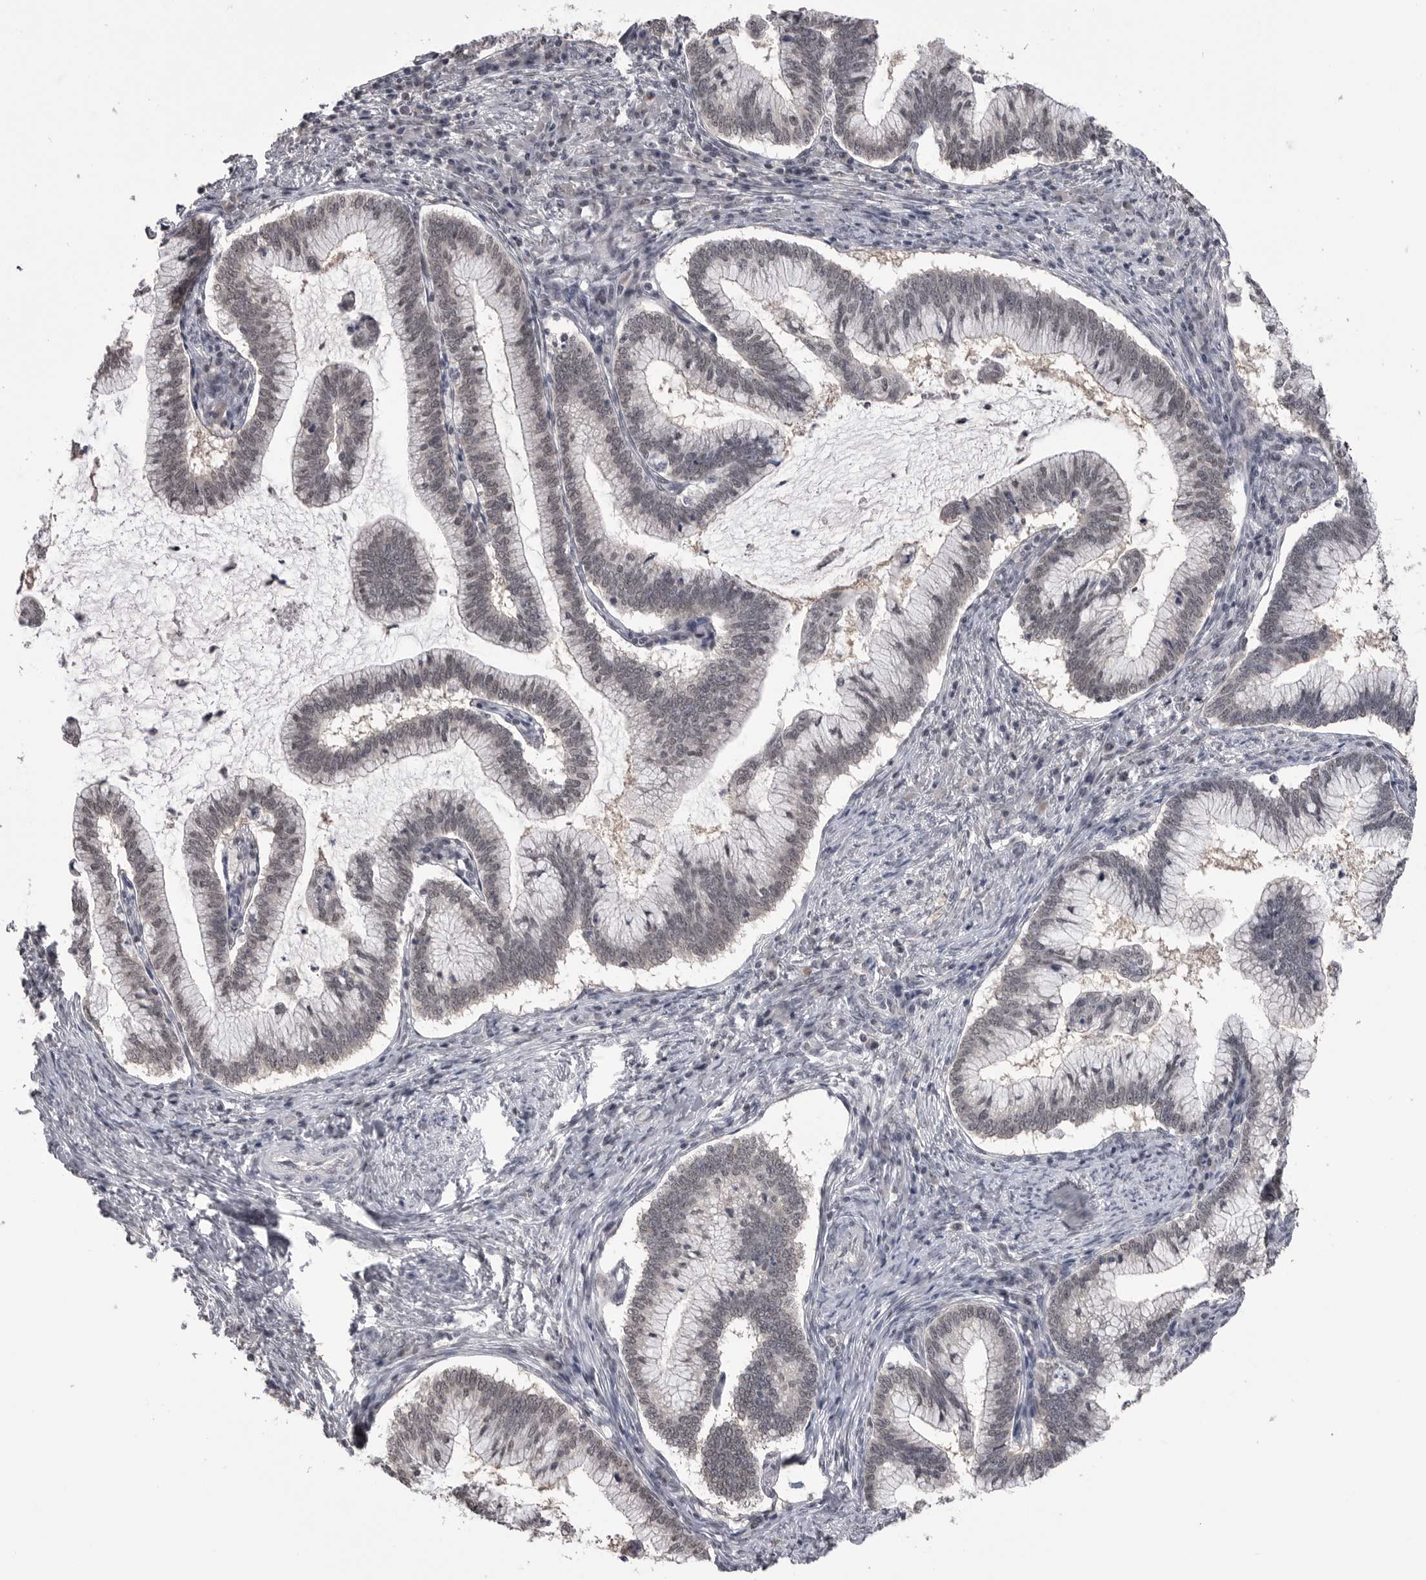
{"staining": {"intensity": "weak", "quantity": ">75%", "location": "nuclear"}, "tissue": "cervical cancer", "cell_type": "Tumor cells", "image_type": "cancer", "snomed": [{"axis": "morphology", "description": "Adenocarcinoma, NOS"}, {"axis": "topography", "description": "Cervix"}], "caption": "Immunohistochemistry (IHC) of adenocarcinoma (cervical) exhibits low levels of weak nuclear staining in about >75% of tumor cells. (DAB (3,3'-diaminobenzidine) IHC with brightfield microscopy, high magnification).", "gene": "DLG2", "patient": {"sex": "female", "age": 36}}